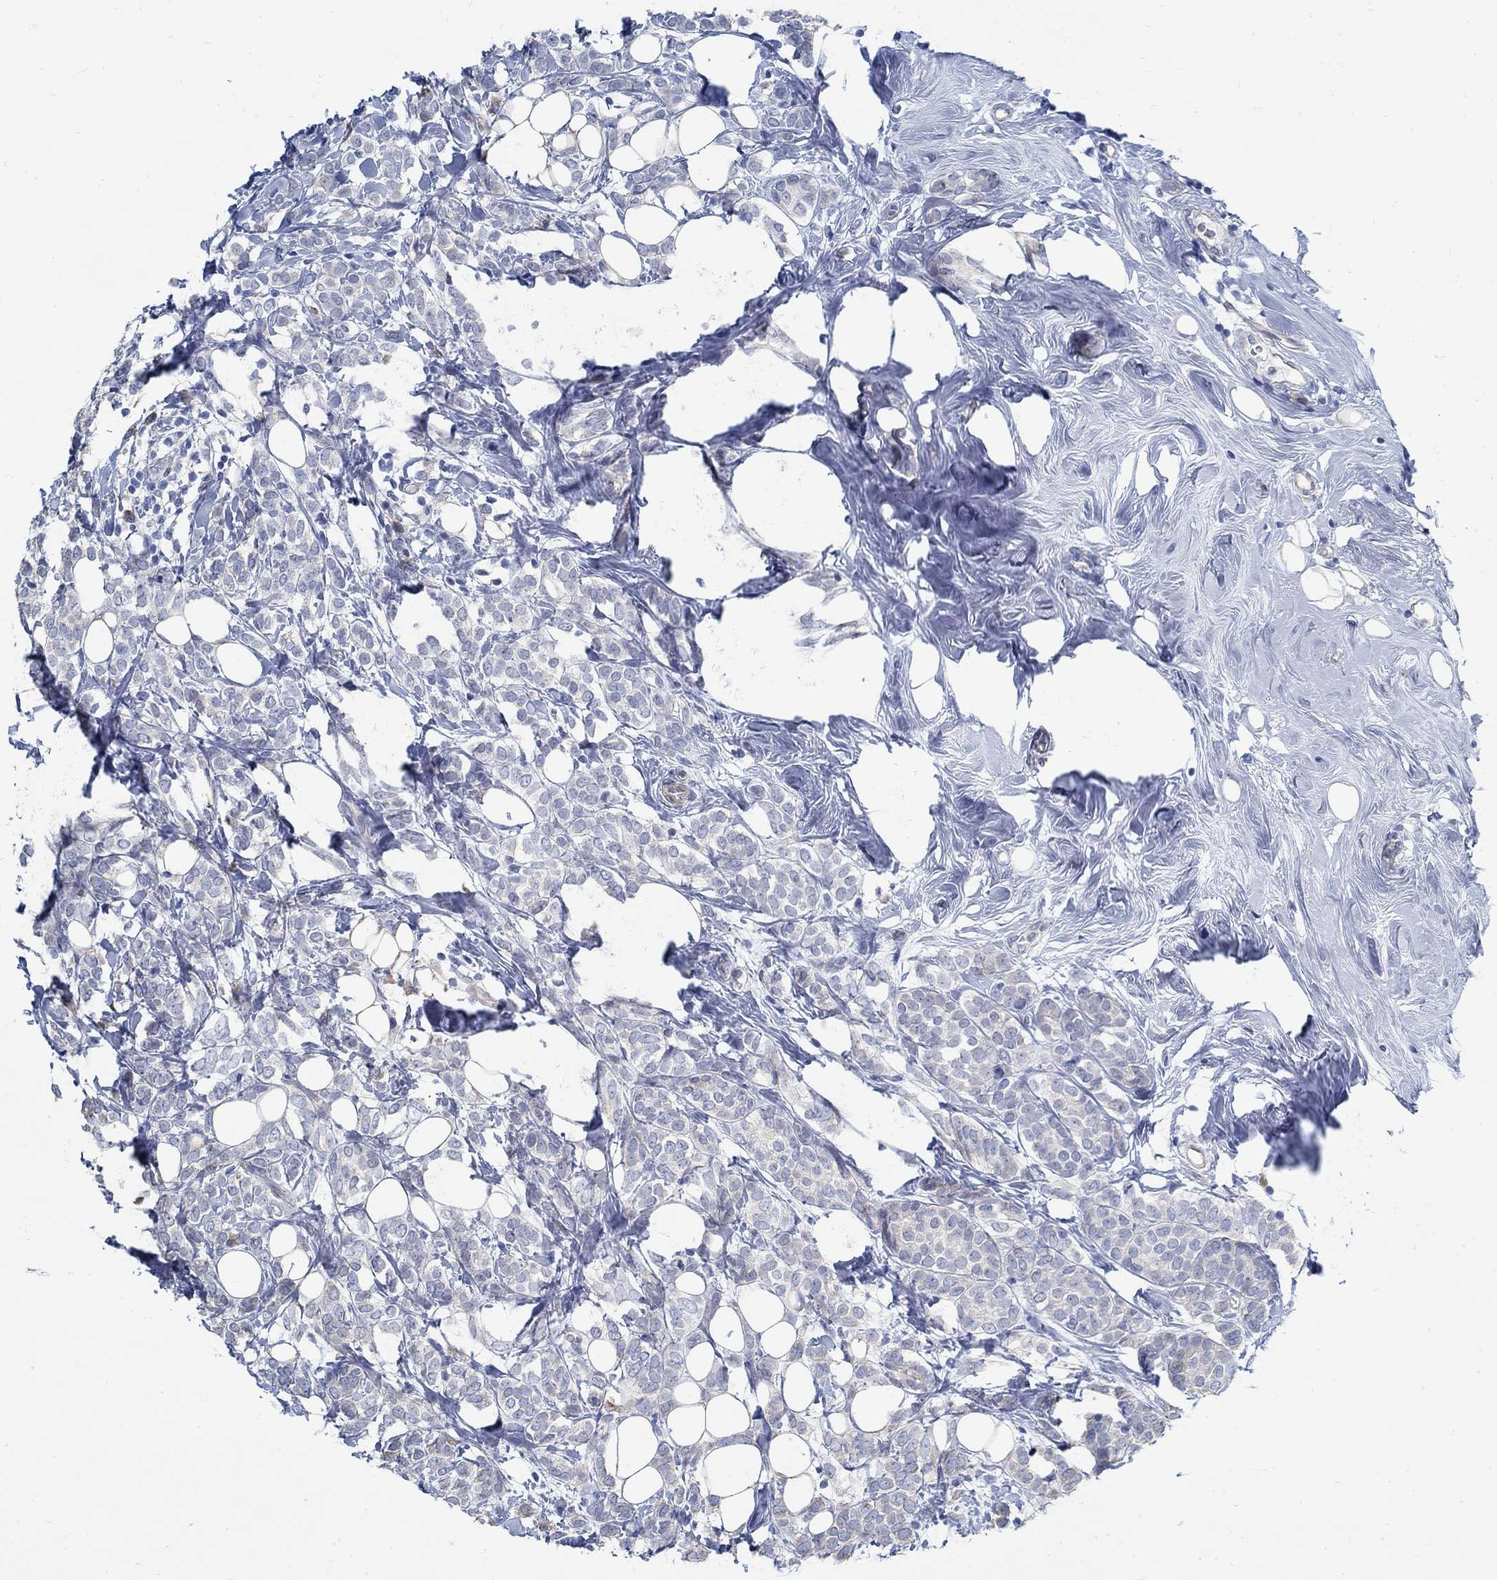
{"staining": {"intensity": "negative", "quantity": "none", "location": "none"}, "tissue": "breast cancer", "cell_type": "Tumor cells", "image_type": "cancer", "snomed": [{"axis": "morphology", "description": "Lobular carcinoma"}, {"axis": "topography", "description": "Breast"}], "caption": "IHC of lobular carcinoma (breast) reveals no staining in tumor cells.", "gene": "C15orf39", "patient": {"sex": "female", "age": 49}}